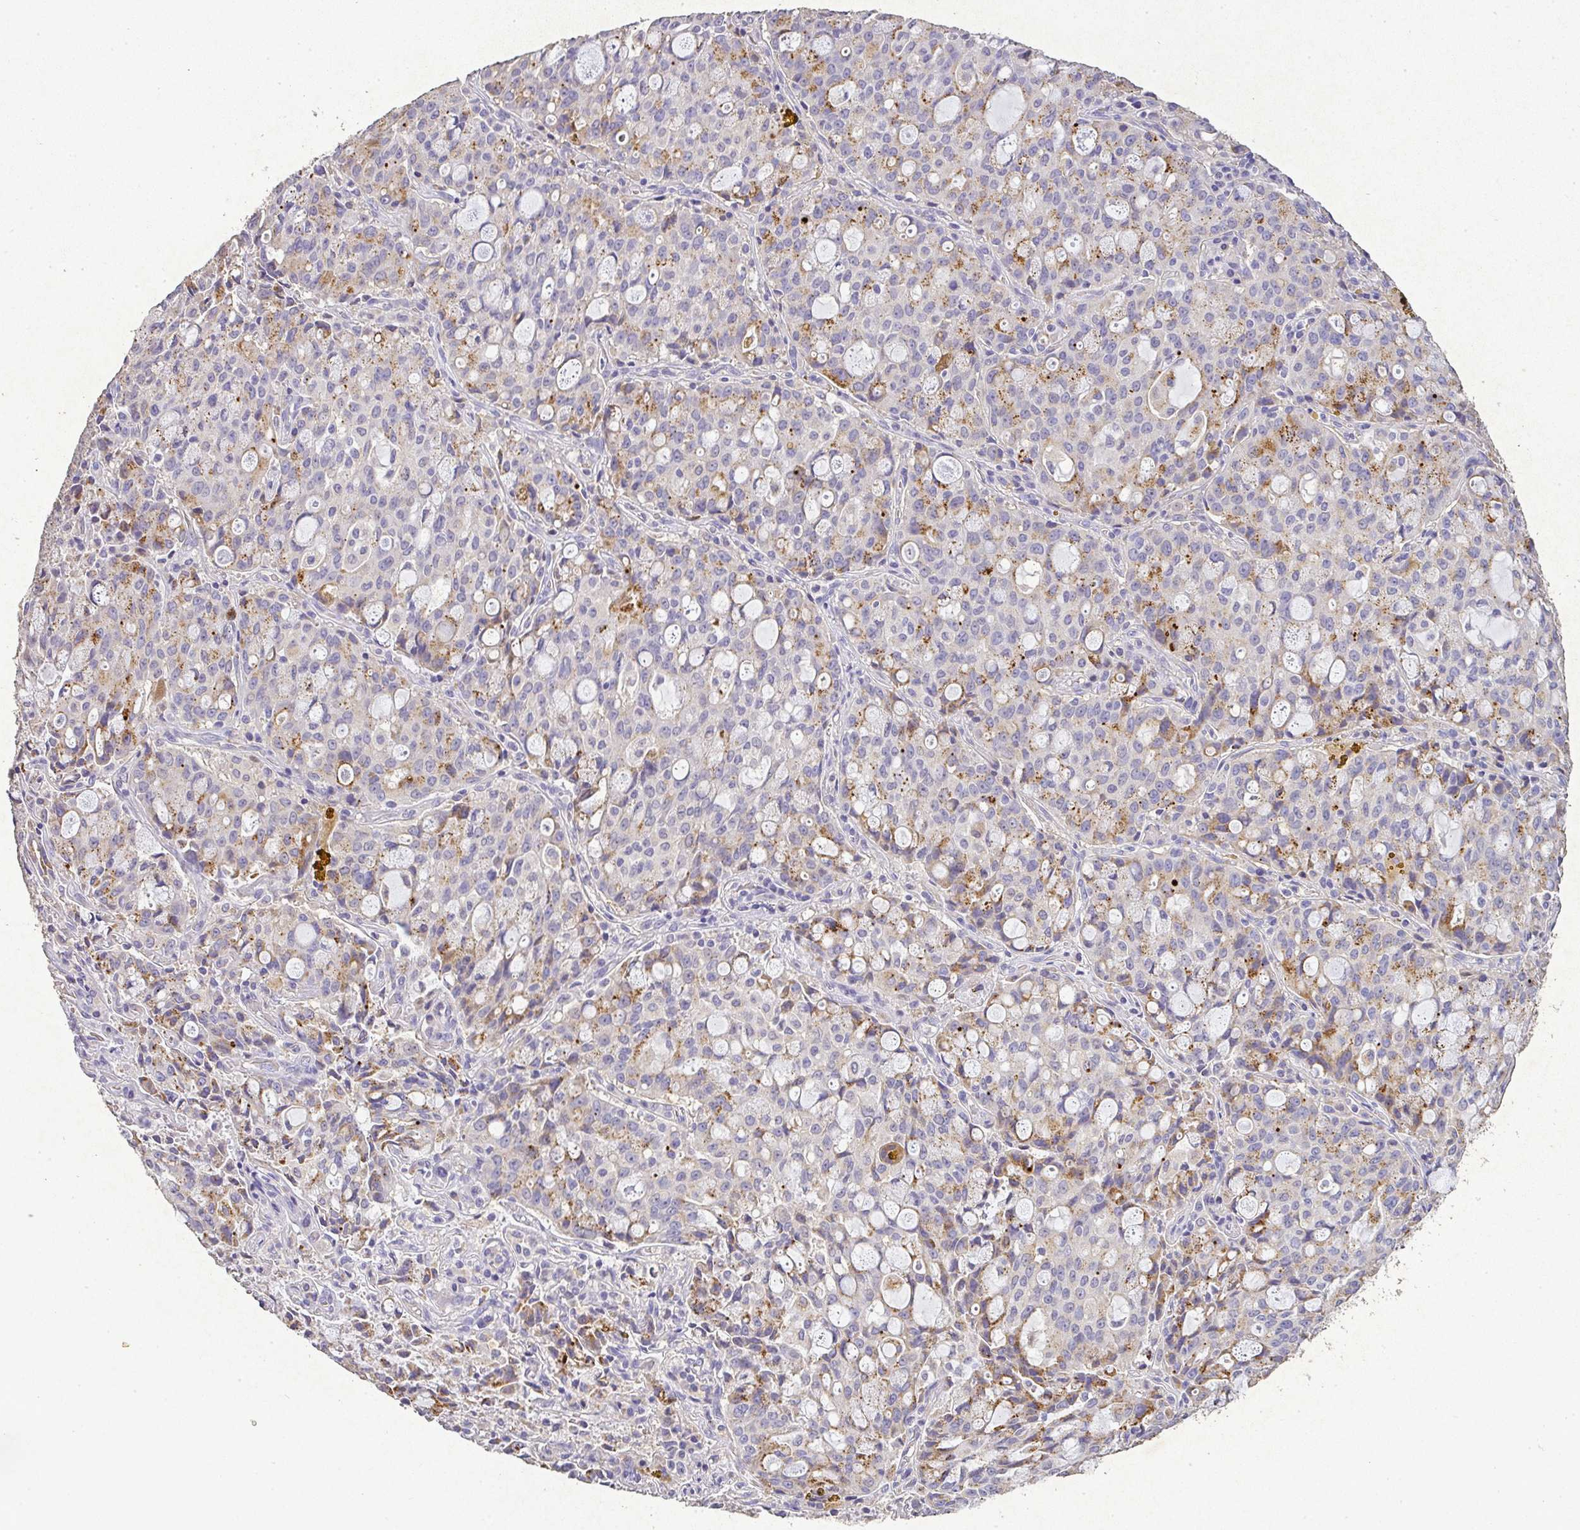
{"staining": {"intensity": "moderate", "quantity": "<25%", "location": "cytoplasmic/membranous"}, "tissue": "lung cancer", "cell_type": "Tumor cells", "image_type": "cancer", "snomed": [{"axis": "morphology", "description": "Adenocarcinoma, NOS"}, {"axis": "topography", "description": "Lung"}], "caption": "DAB immunohistochemical staining of human lung cancer demonstrates moderate cytoplasmic/membranous protein positivity in approximately <25% of tumor cells. The staining was performed using DAB (3,3'-diaminobenzidine), with brown indicating positive protein expression. Nuclei are stained blue with hematoxylin.", "gene": "RPS2", "patient": {"sex": "female", "age": 44}}